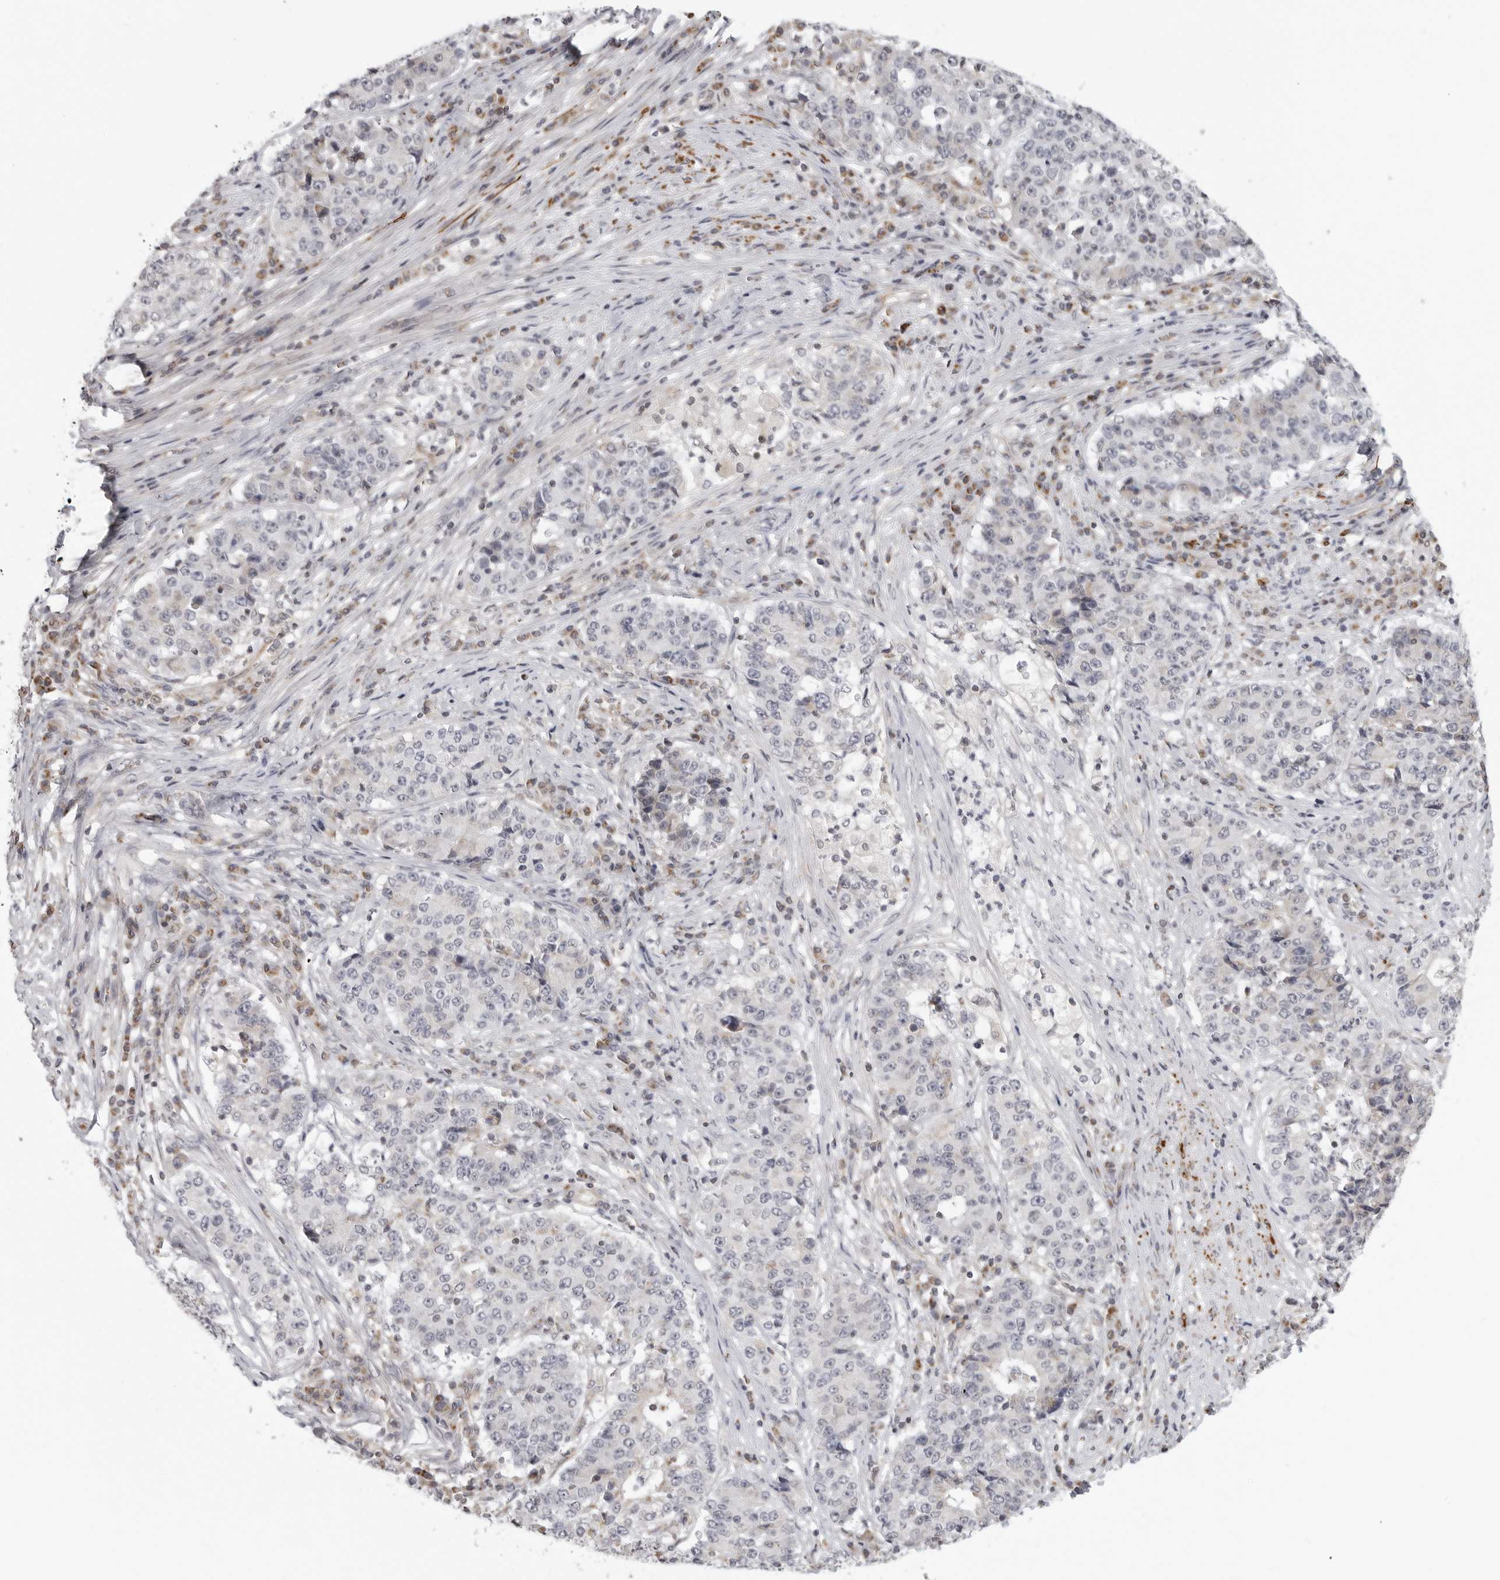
{"staining": {"intensity": "negative", "quantity": "none", "location": "none"}, "tissue": "stomach cancer", "cell_type": "Tumor cells", "image_type": "cancer", "snomed": [{"axis": "morphology", "description": "Adenocarcinoma, NOS"}, {"axis": "topography", "description": "Stomach"}], "caption": "An immunohistochemistry (IHC) histopathology image of stomach cancer is shown. There is no staining in tumor cells of stomach cancer.", "gene": "MAP7D1", "patient": {"sex": "male", "age": 59}}